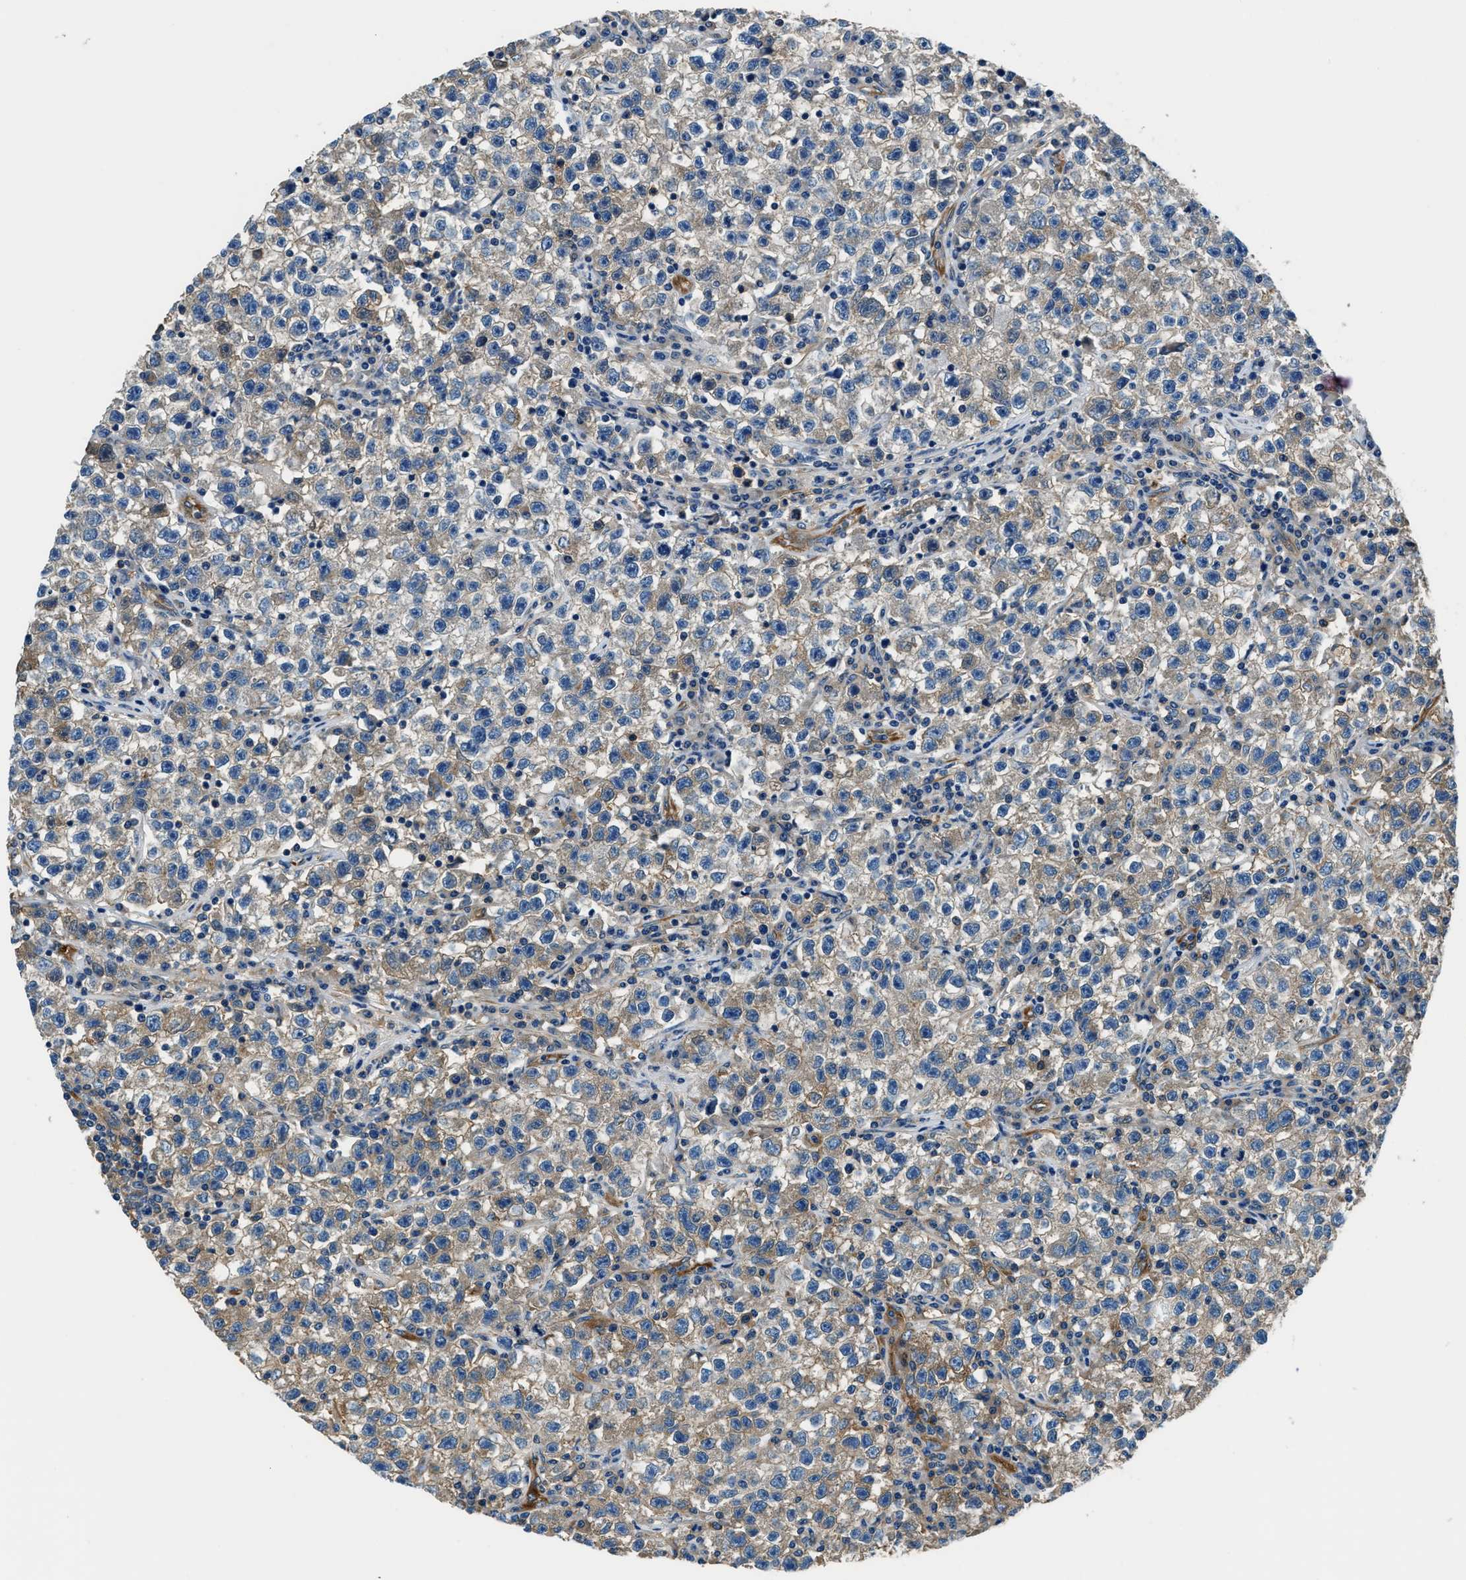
{"staining": {"intensity": "moderate", "quantity": "25%-75%", "location": "cytoplasmic/membranous"}, "tissue": "testis cancer", "cell_type": "Tumor cells", "image_type": "cancer", "snomed": [{"axis": "morphology", "description": "Seminoma, NOS"}, {"axis": "topography", "description": "Testis"}], "caption": "A high-resolution photomicrograph shows immunohistochemistry staining of testis cancer, which exhibits moderate cytoplasmic/membranous expression in approximately 25%-75% of tumor cells.", "gene": "EEA1", "patient": {"sex": "male", "age": 22}}